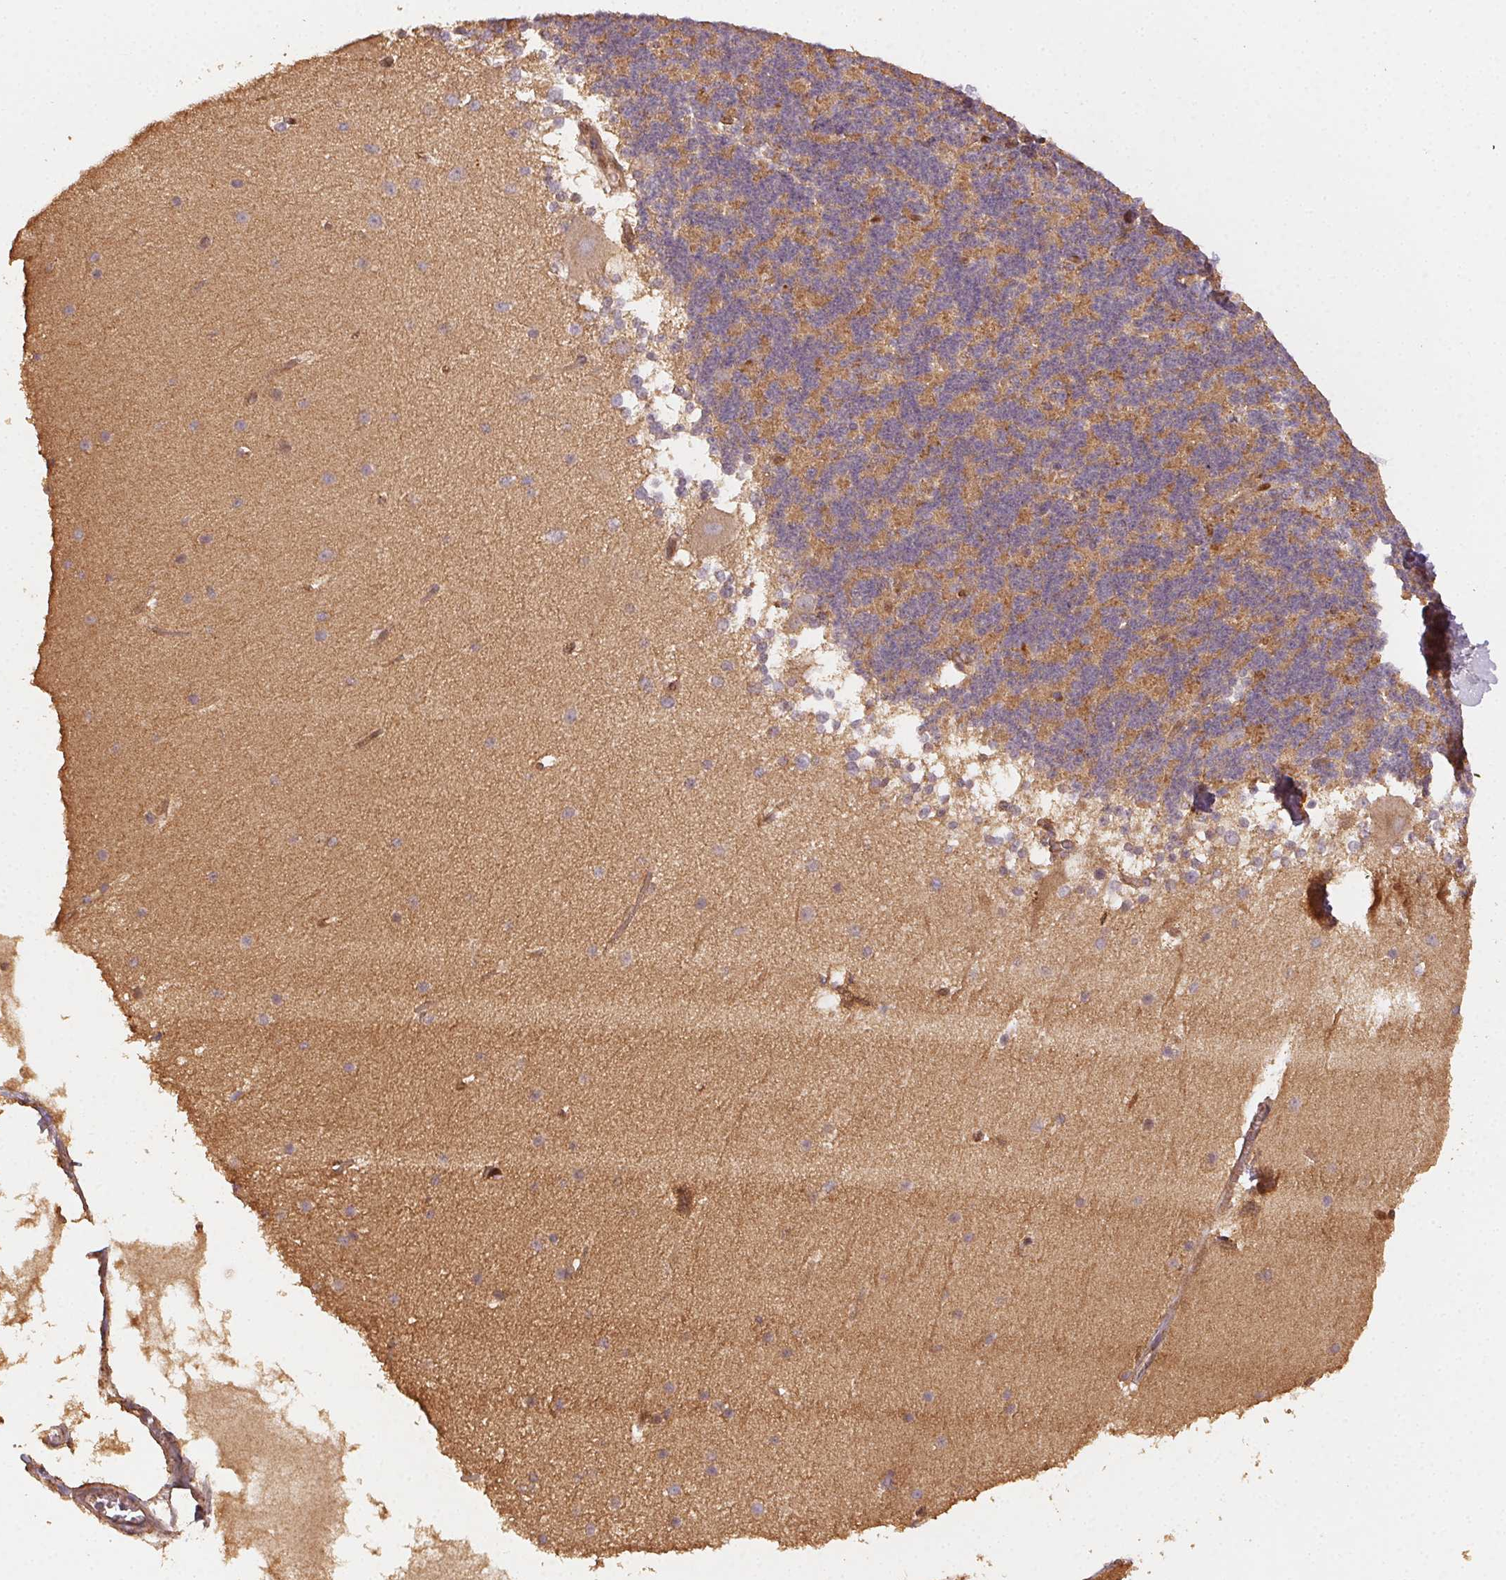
{"staining": {"intensity": "moderate", "quantity": "25%-75%", "location": "cytoplasmic/membranous"}, "tissue": "cerebellum", "cell_type": "Cells in granular layer", "image_type": "normal", "snomed": [{"axis": "morphology", "description": "Normal tissue, NOS"}, {"axis": "topography", "description": "Cerebellum"}], "caption": "Cells in granular layer show moderate cytoplasmic/membranous positivity in approximately 25%-75% of cells in unremarkable cerebellum.", "gene": "RALA", "patient": {"sex": "female", "age": 19}}